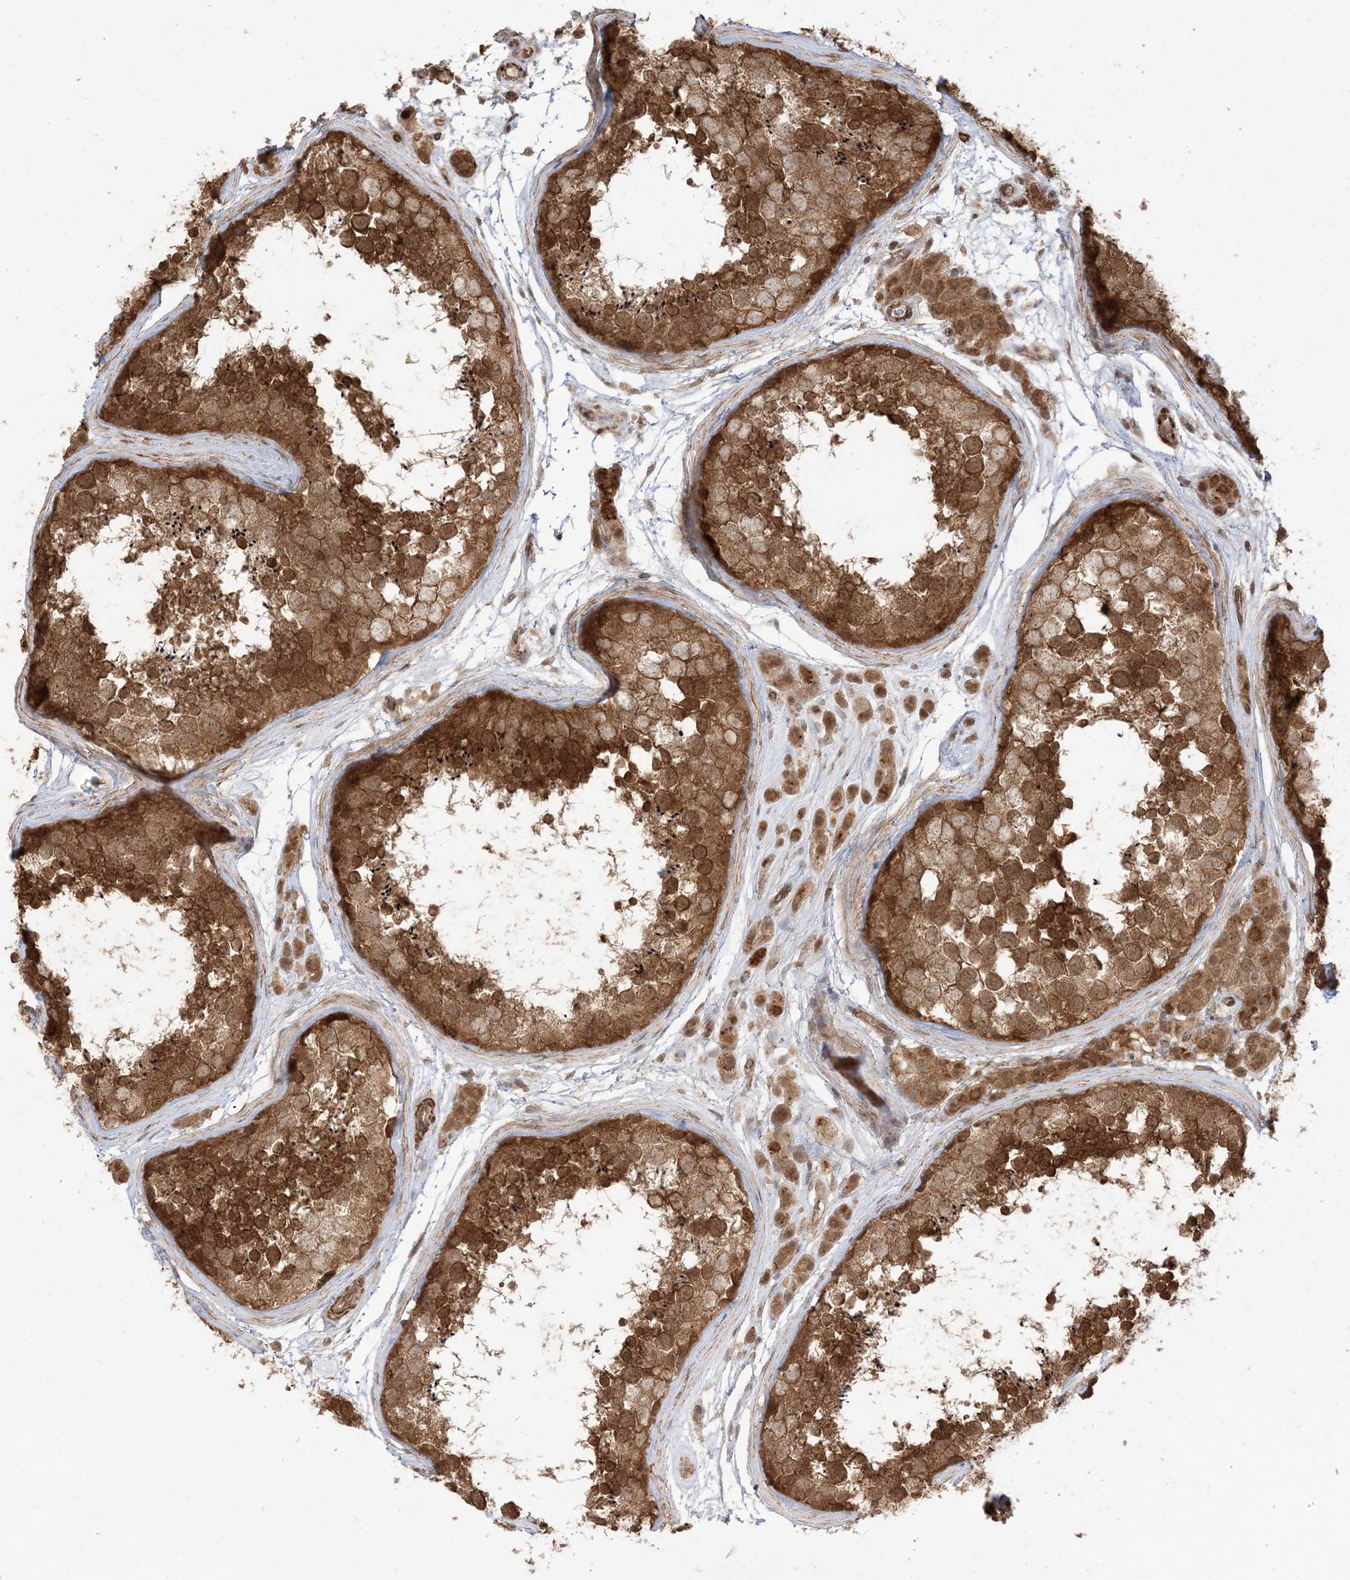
{"staining": {"intensity": "strong", "quantity": ">75%", "location": "cytoplasmic/membranous"}, "tissue": "testis", "cell_type": "Cells in seminiferous ducts", "image_type": "normal", "snomed": [{"axis": "morphology", "description": "Normal tissue, NOS"}, {"axis": "topography", "description": "Testis"}], "caption": "Immunohistochemical staining of normal testis demonstrates >75% levels of strong cytoplasmic/membranous protein staining in about >75% of cells in seminiferous ducts.", "gene": "TBCC", "patient": {"sex": "male", "age": 56}}